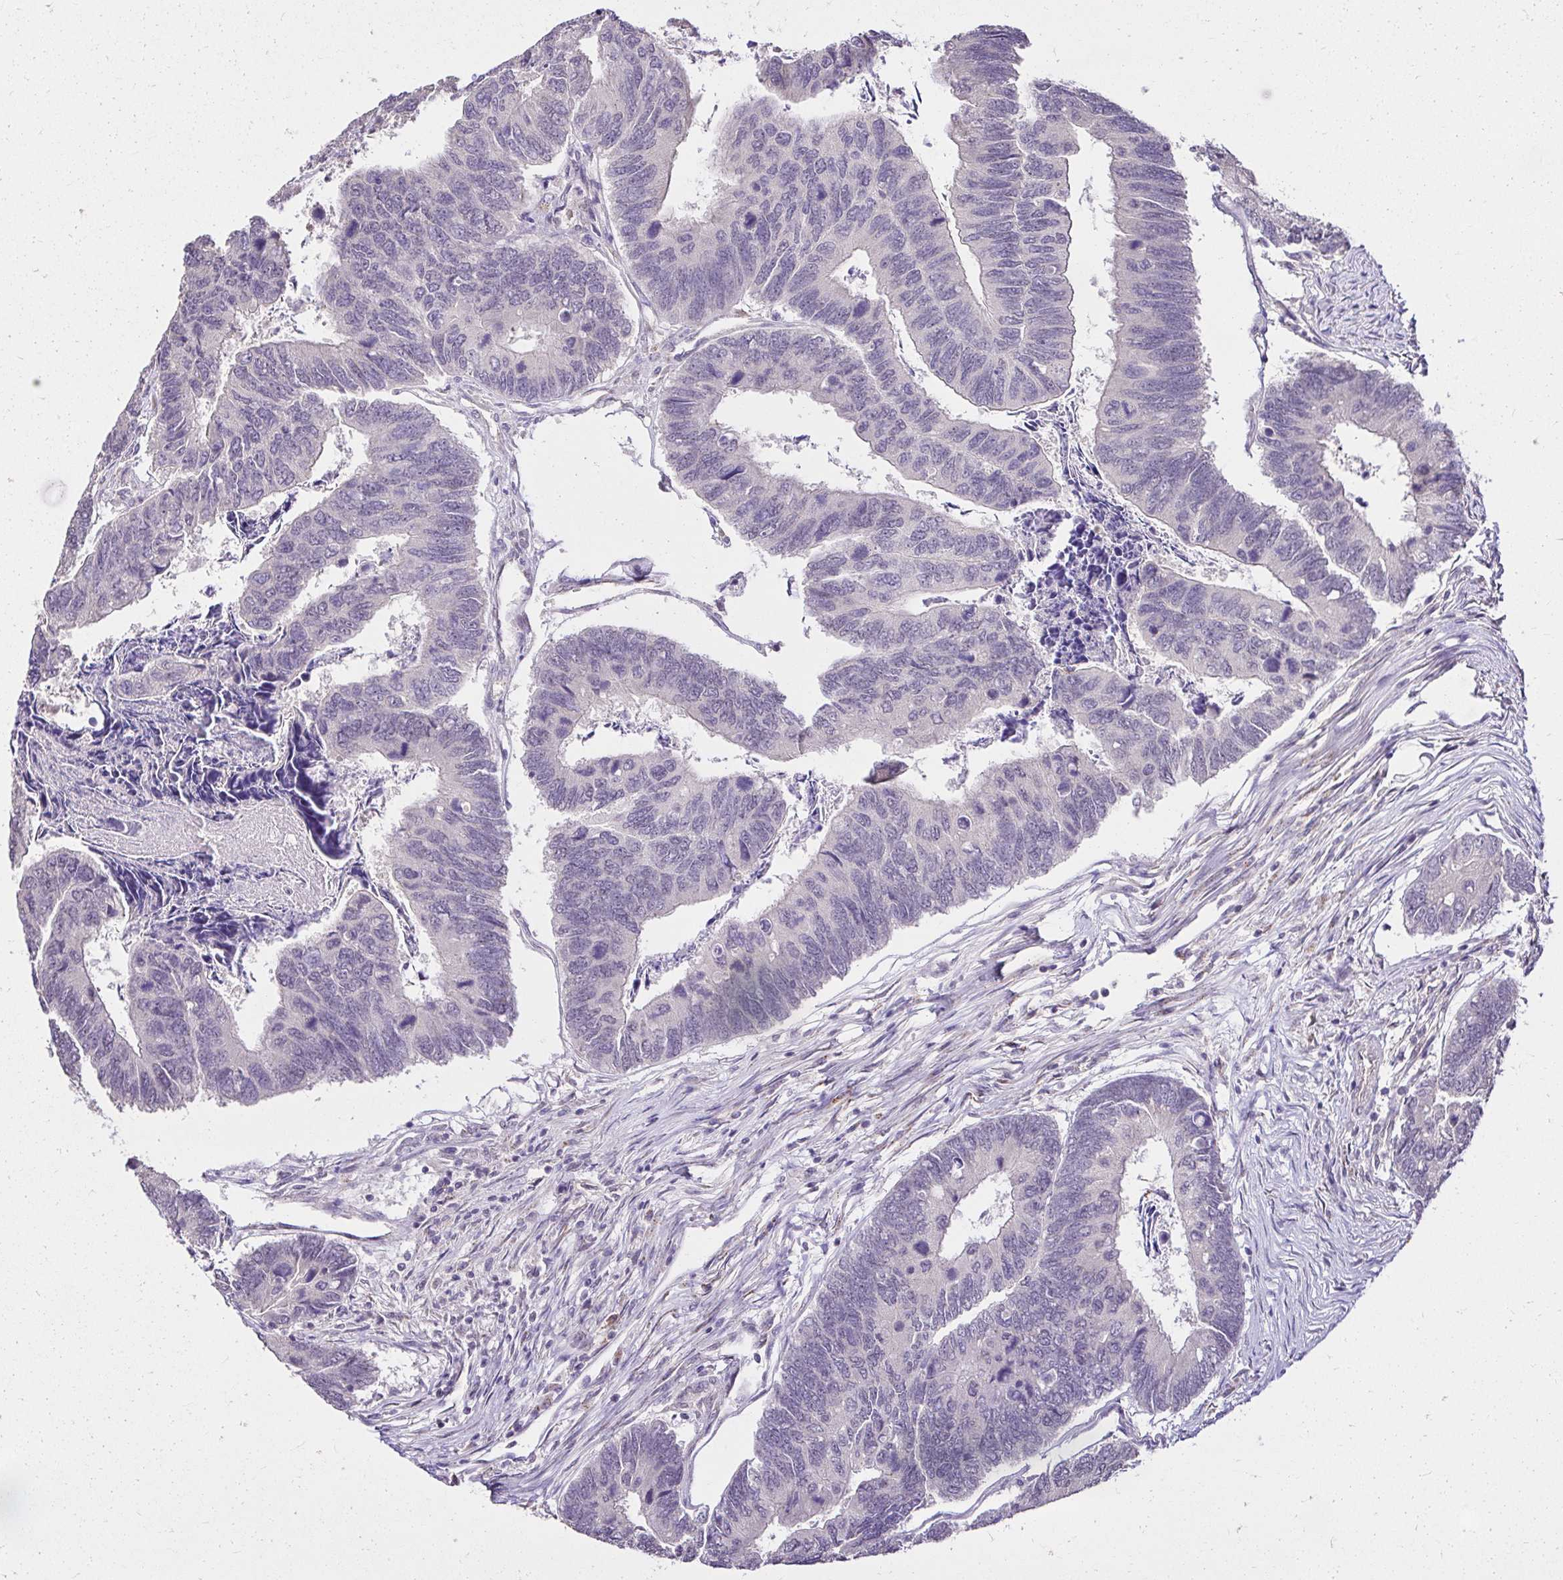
{"staining": {"intensity": "negative", "quantity": "none", "location": "none"}, "tissue": "colorectal cancer", "cell_type": "Tumor cells", "image_type": "cancer", "snomed": [{"axis": "morphology", "description": "Adenocarcinoma, NOS"}, {"axis": "topography", "description": "Colon"}], "caption": "DAB immunohistochemical staining of human adenocarcinoma (colorectal) demonstrates no significant positivity in tumor cells.", "gene": "KIAA1210", "patient": {"sex": "female", "age": 67}}